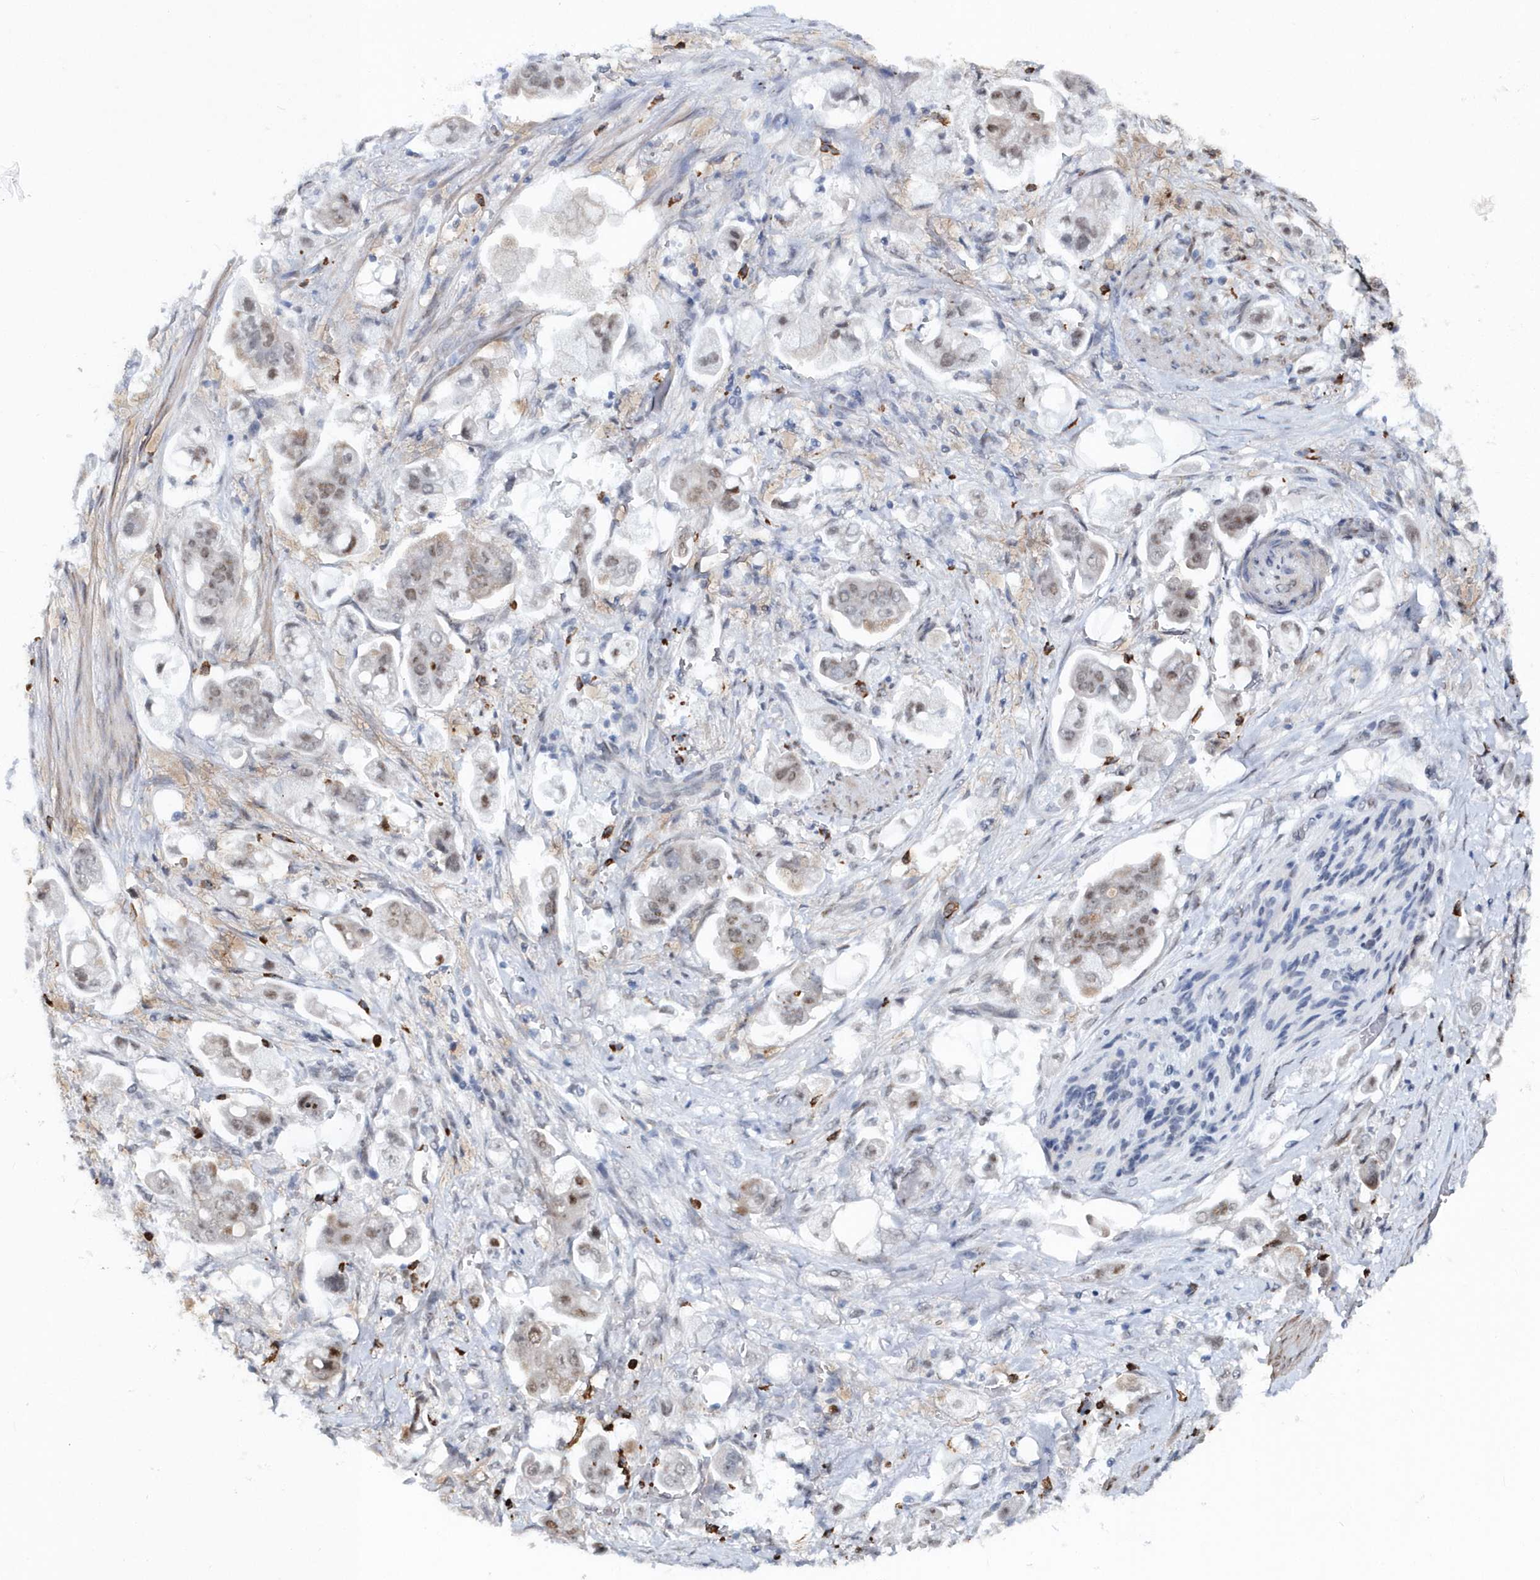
{"staining": {"intensity": "weak", "quantity": "<25%", "location": "nuclear"}, "tissue": "stomach cancer", "cell_type": "Tumor cells", "image_type": "cancer", "snomed": [{"axis": "morphology", "description": "Adenocarcinoma, NOS"}, {"axis": "topography", "description": "Stomach"}], "caption": "Immunohistochemical staining of stomach cancer (adenocarcinoma) demonstrates no significant positivity in tumor cells.", "gene": "ASCL4", "patient": {"sex": "male", "age": 62}}